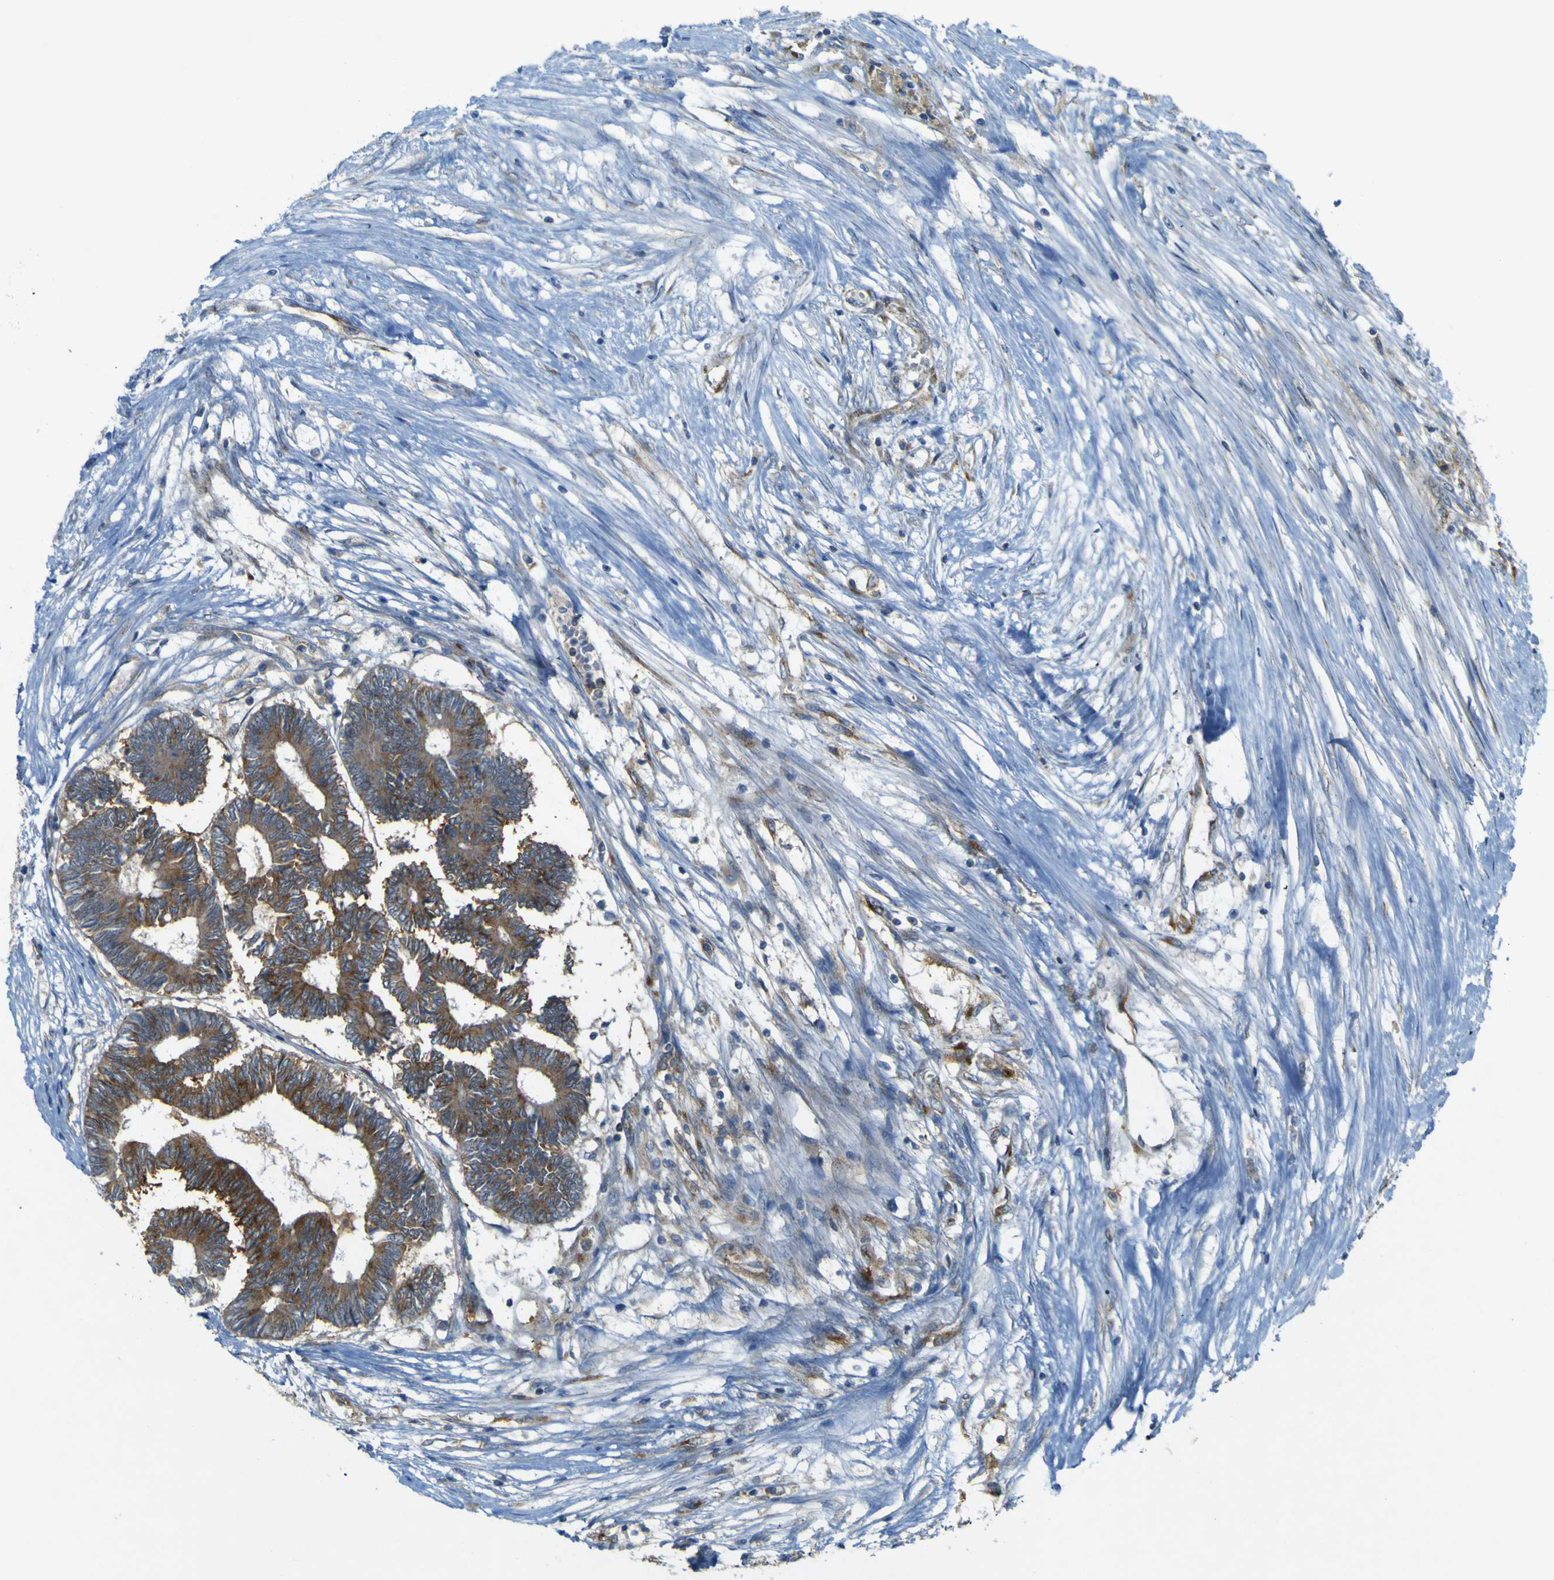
{"staining": {"intensity": "moderate", "quantity": ">75%", "location": "cytoplasmic/membranous"}, "tissue": "colorectal cancer", "cell_type": "Tumor cells", "image_type": "cancer", "snomed": [{"axis": "morphology", "description": "Adenocarcinoma, NOS"}, {"axis": "topography", "description": "Rectum"}], "caption": "Colorectal cancer (adenocarcinoma) stained with immunohistochemistry shows moderate cytoplasmic/membranous staining in approximately >75% of tumor cells.", "gene": "IGF2R", "patient": {"sex": "male", "age": 63}}